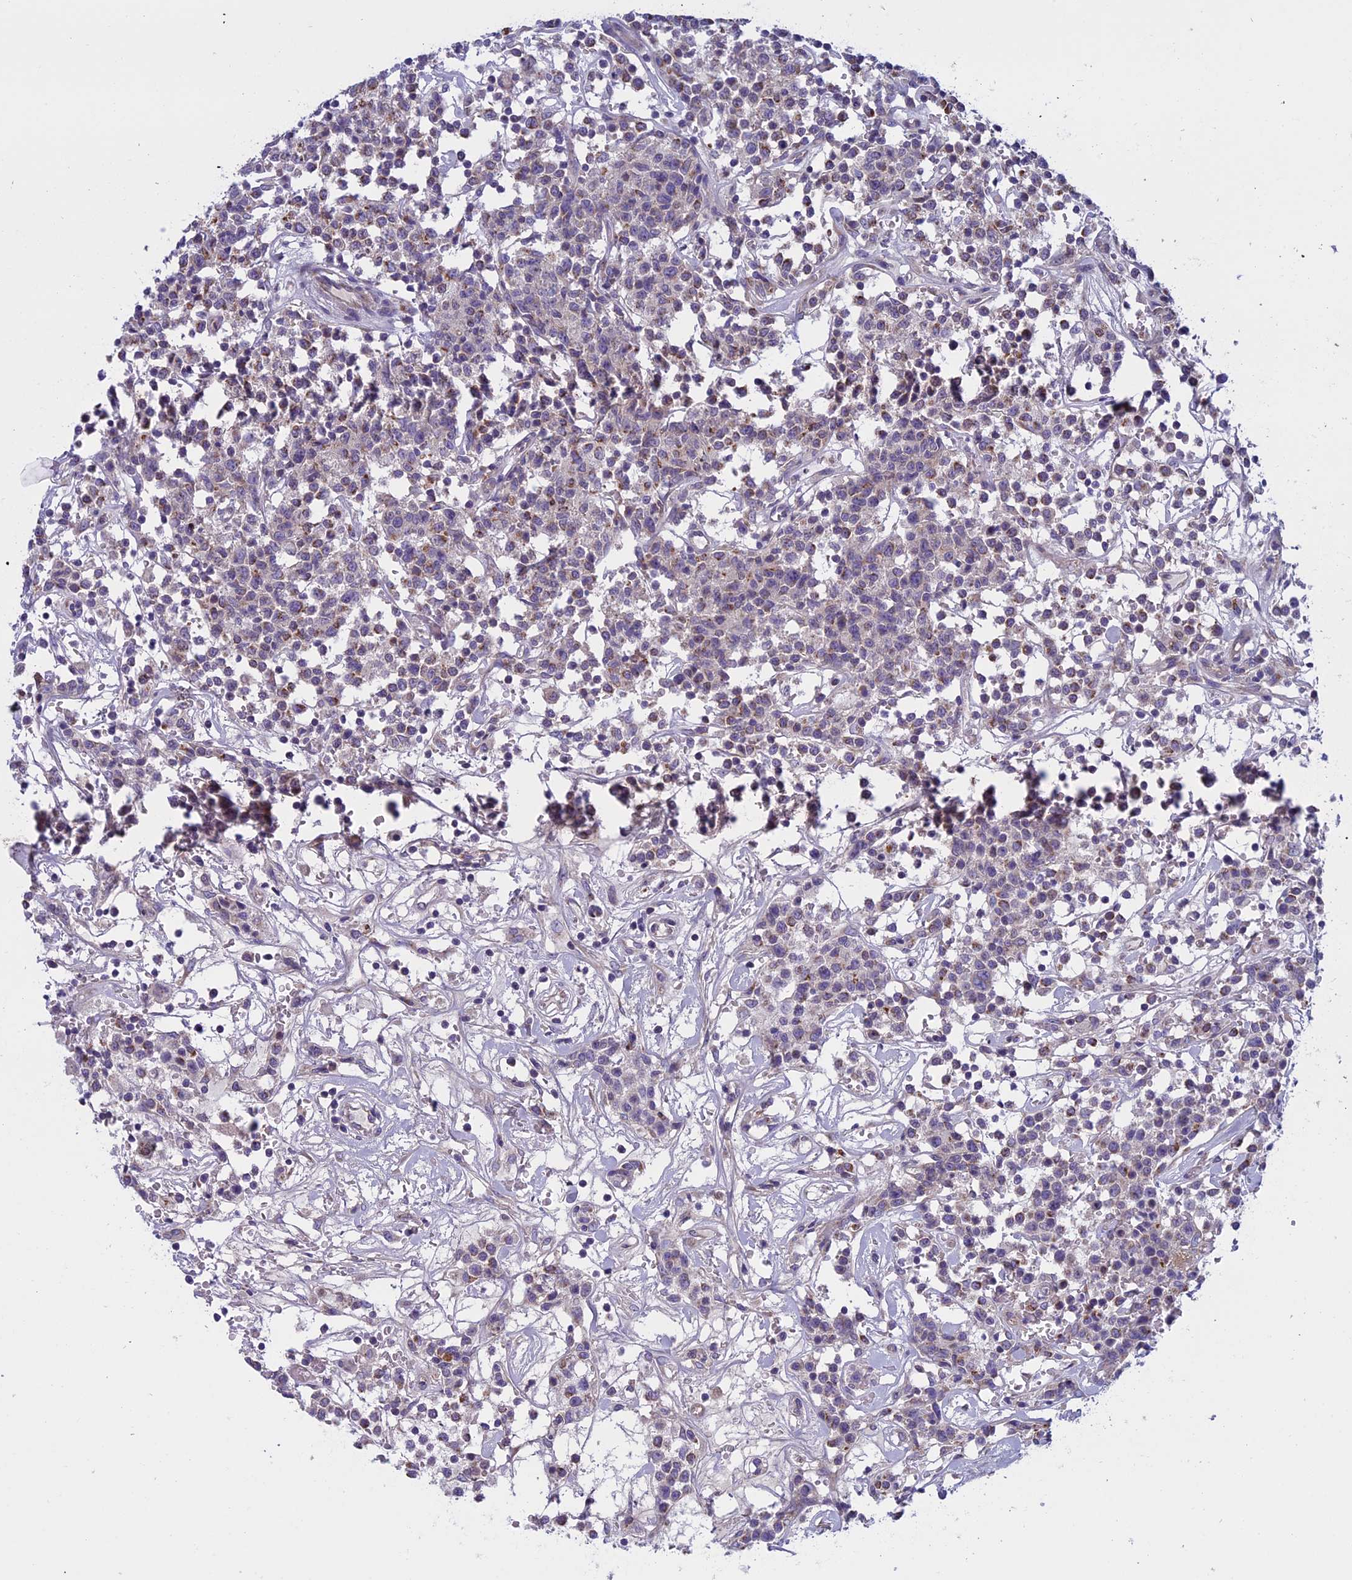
{"staining": {"intensity": "negative", "quantity": "none", "location": "none"}, "tissue": "lymphoma", "cell_type": "Tumor cells", "image_type": "cancer", "snomed": [{"axis": "morphology", "description": "Malignant lymphoma, non-Hodgkin's type, Low grade"}, {"axis": "topography", "description": "Small intestine"}], "caption": "Human low-grade malignant lymphoma, non-Hodgkin's type stained for a protein using immunohistochemistry demonstrates no positivity in tumor cells.", "gene": "DCTN5", "patient": {"sex": "female", "age": 59}}